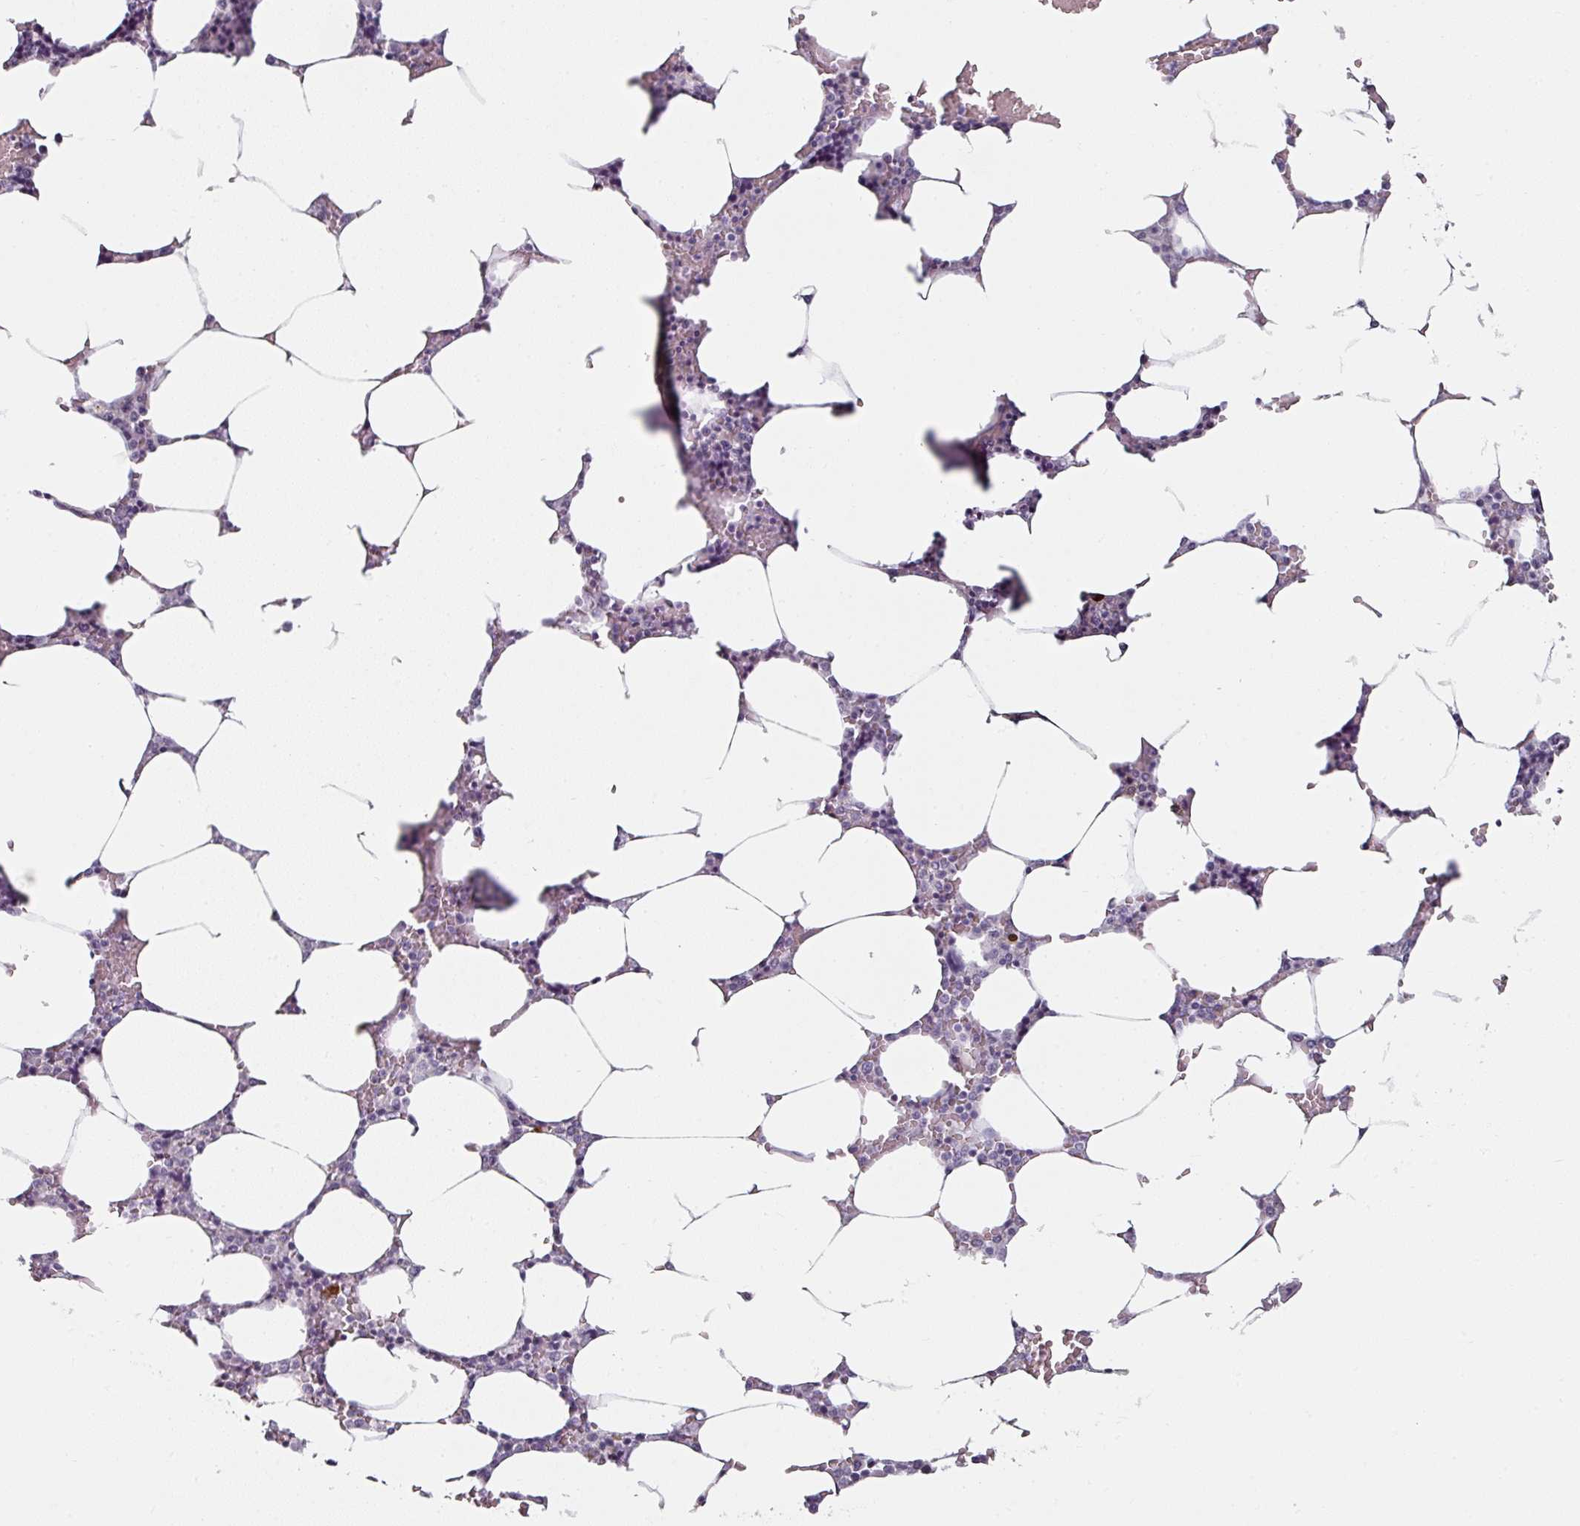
{"staining": {"intensity": "negative", "quantity": "none", "location": "none"}, "tissue": "bone marrow", "cell_type": "Hematopoietic cells", "image_type": "normal", "snomed": [{"axis": "morphology", "description": "Normal tissue, NOS"}, {"axis": "topography", "description": "Bone marrow"}], "caption": "The photomicrograph exhibits no staining of hematopoietic cells in benign bone marrow. (DAB (3,3'-diaminobenzidine) immunohistochemistry visualized using brightfield microscopy, high magnification).", "gene": "CAP2", "patient": {"sex": "male", "age": 64}}